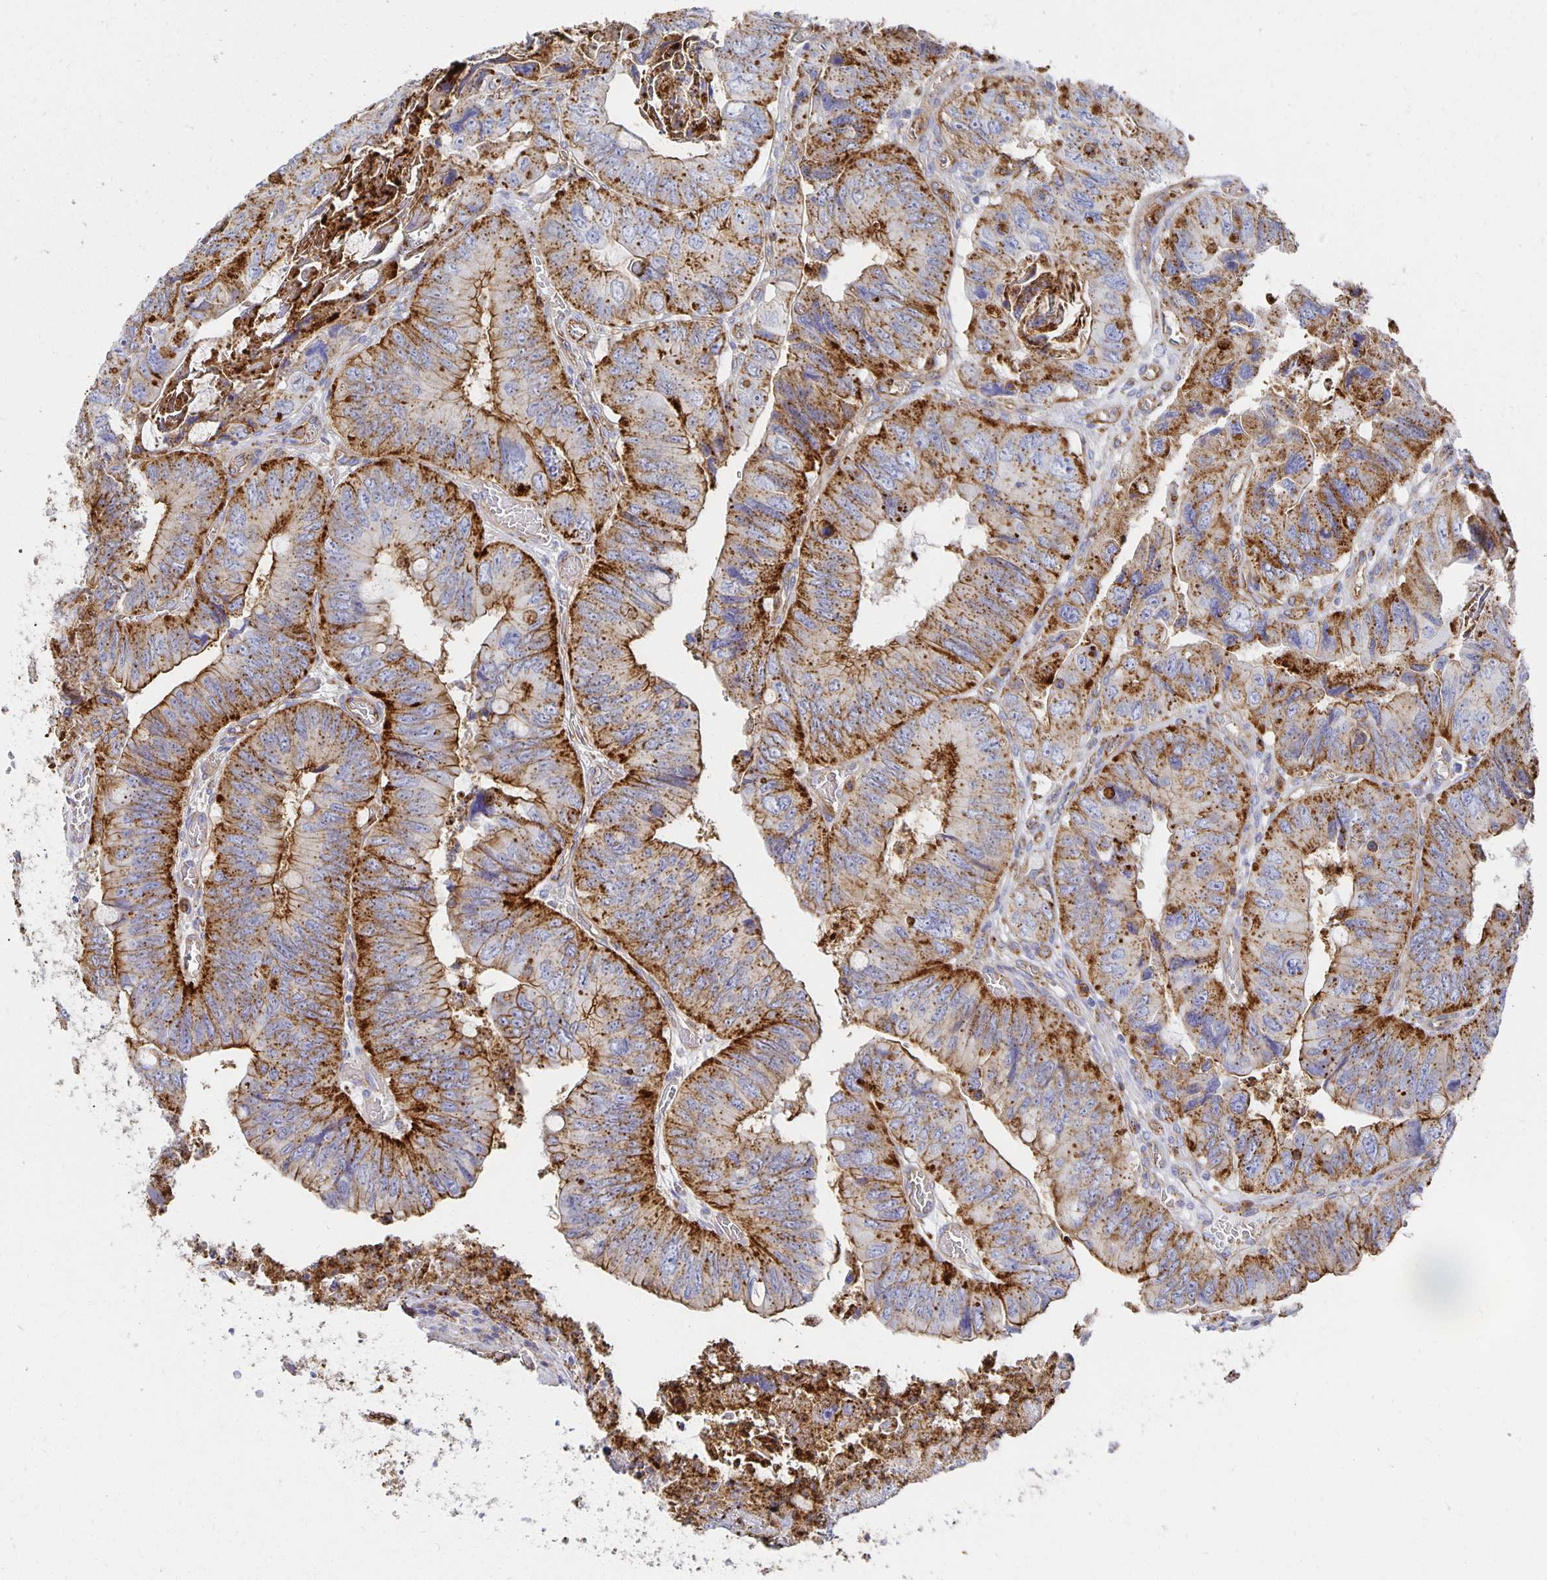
{"staining": {"intensity": "strong", "quantity": ">75%", "location": "cytoplasmic/membranous"}, "tissue": "colorectal cancer", "cell_type": "Tumor cells", "image_type": "cancer", "snomed": [{"axis": "morphology", "description": "Adenocarcinoma, NOS"}, {"axis": "topography", "description": "Colon"}], "caption": "Immunohistochemical staining of human adenocarcinoma (colorectal) displays strong cytoplasmic/membranous protein expression in approximately >75% of tumor cells. (DAB = brown stain, brightfield microscopy at high magnification).", "gene": "TAAR1", "patient": {"sex": "female", "age": 84}}